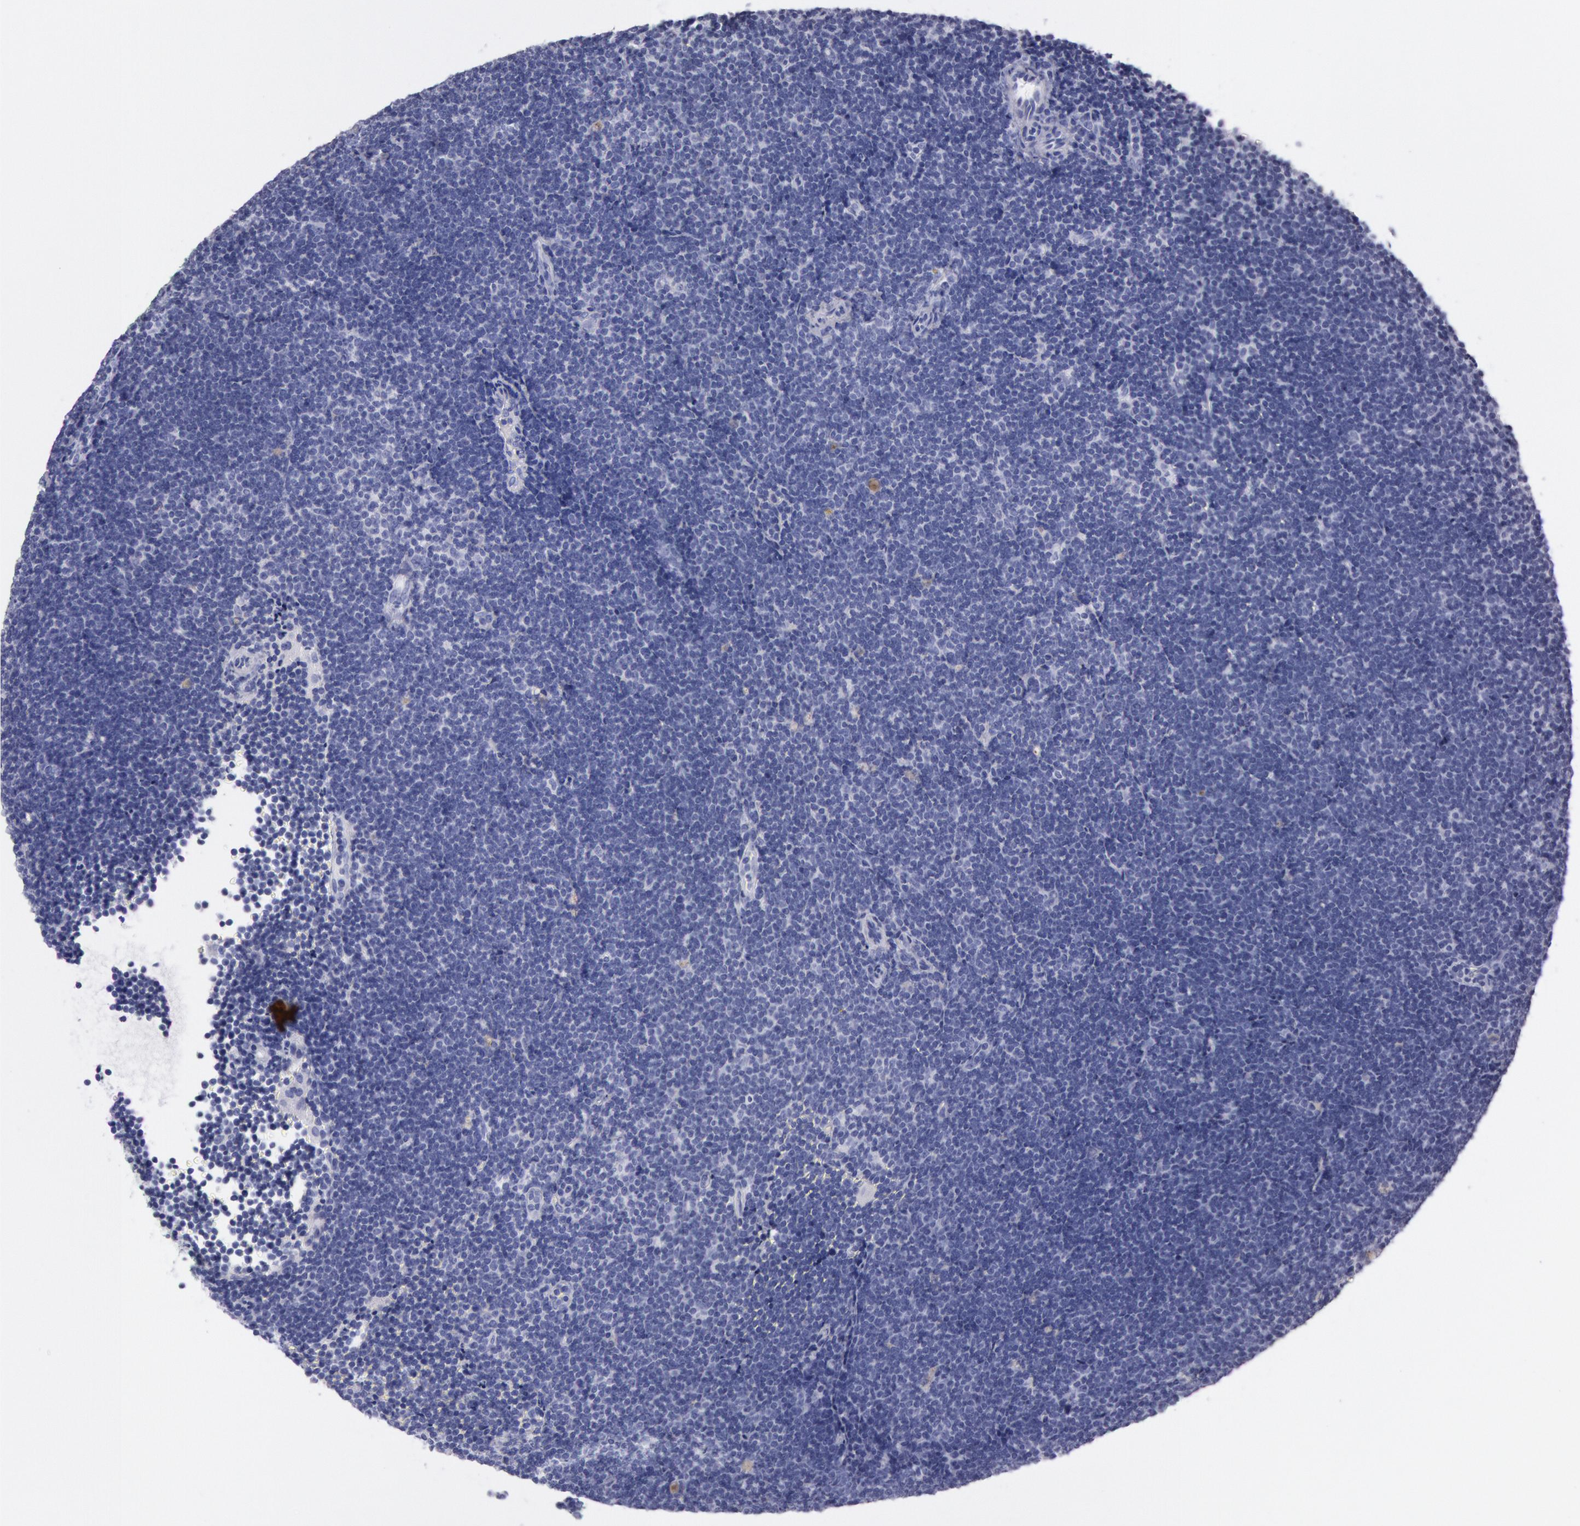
{"staining": {"intensity": "negative", "quantity": "none", "location": "none"}, "tissue": "lymphoma", "cell_type": "Tumor cells", "image_type": "cancer", "snomed": [{"axis": "morphology", "description": "Malignant lymphoma, non-Hodgkin's type, Low grade"}, {"axis": "topography", "description": "Lymph node"}], "caption": "Immunohistochemistry of lymphoma reveals no positivity in tumor cells.", "gene": "EGFR", "patient": {"sex": "female", "age": 51}}